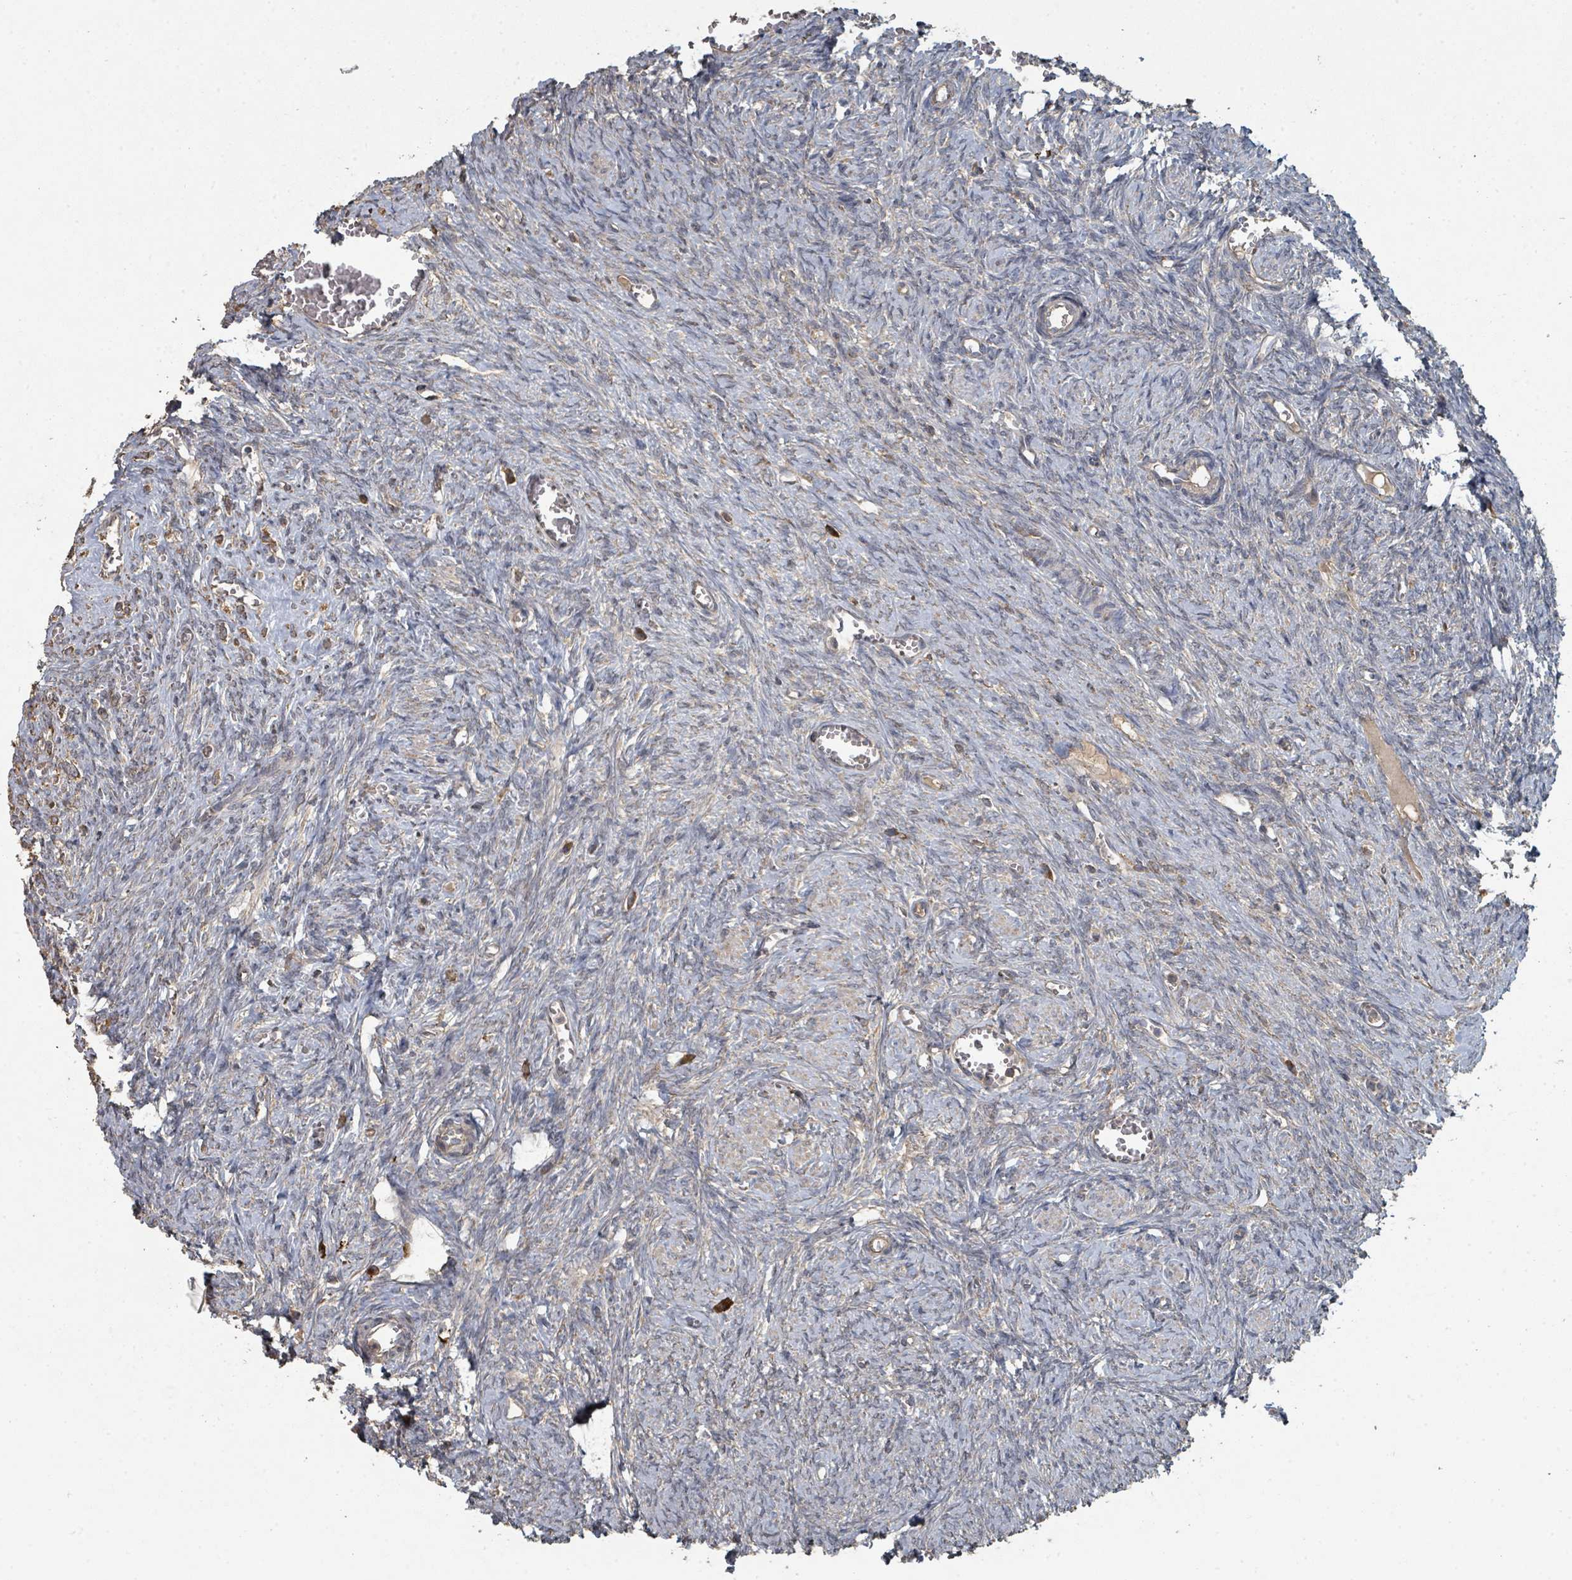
{"staining": {"intensity": "weak", "quantity": "<25%", "location": "cytoplasmic/membranous"}, "tissue": "ovary", "cell_type": "Ovarian stroma cells", "image_type": "normal", "snomed": [{"axis": "morphology", "description": "Normal tissue, NOS"}, {"axis": "topography", "description": "Ovary"}], "caption": "This is an IHC photomicrograph of benign ovary. There is no positivity in ovarian stroma cells.", "gene": "WDFY1", "patient": {"sex": "female", "age": 44}}